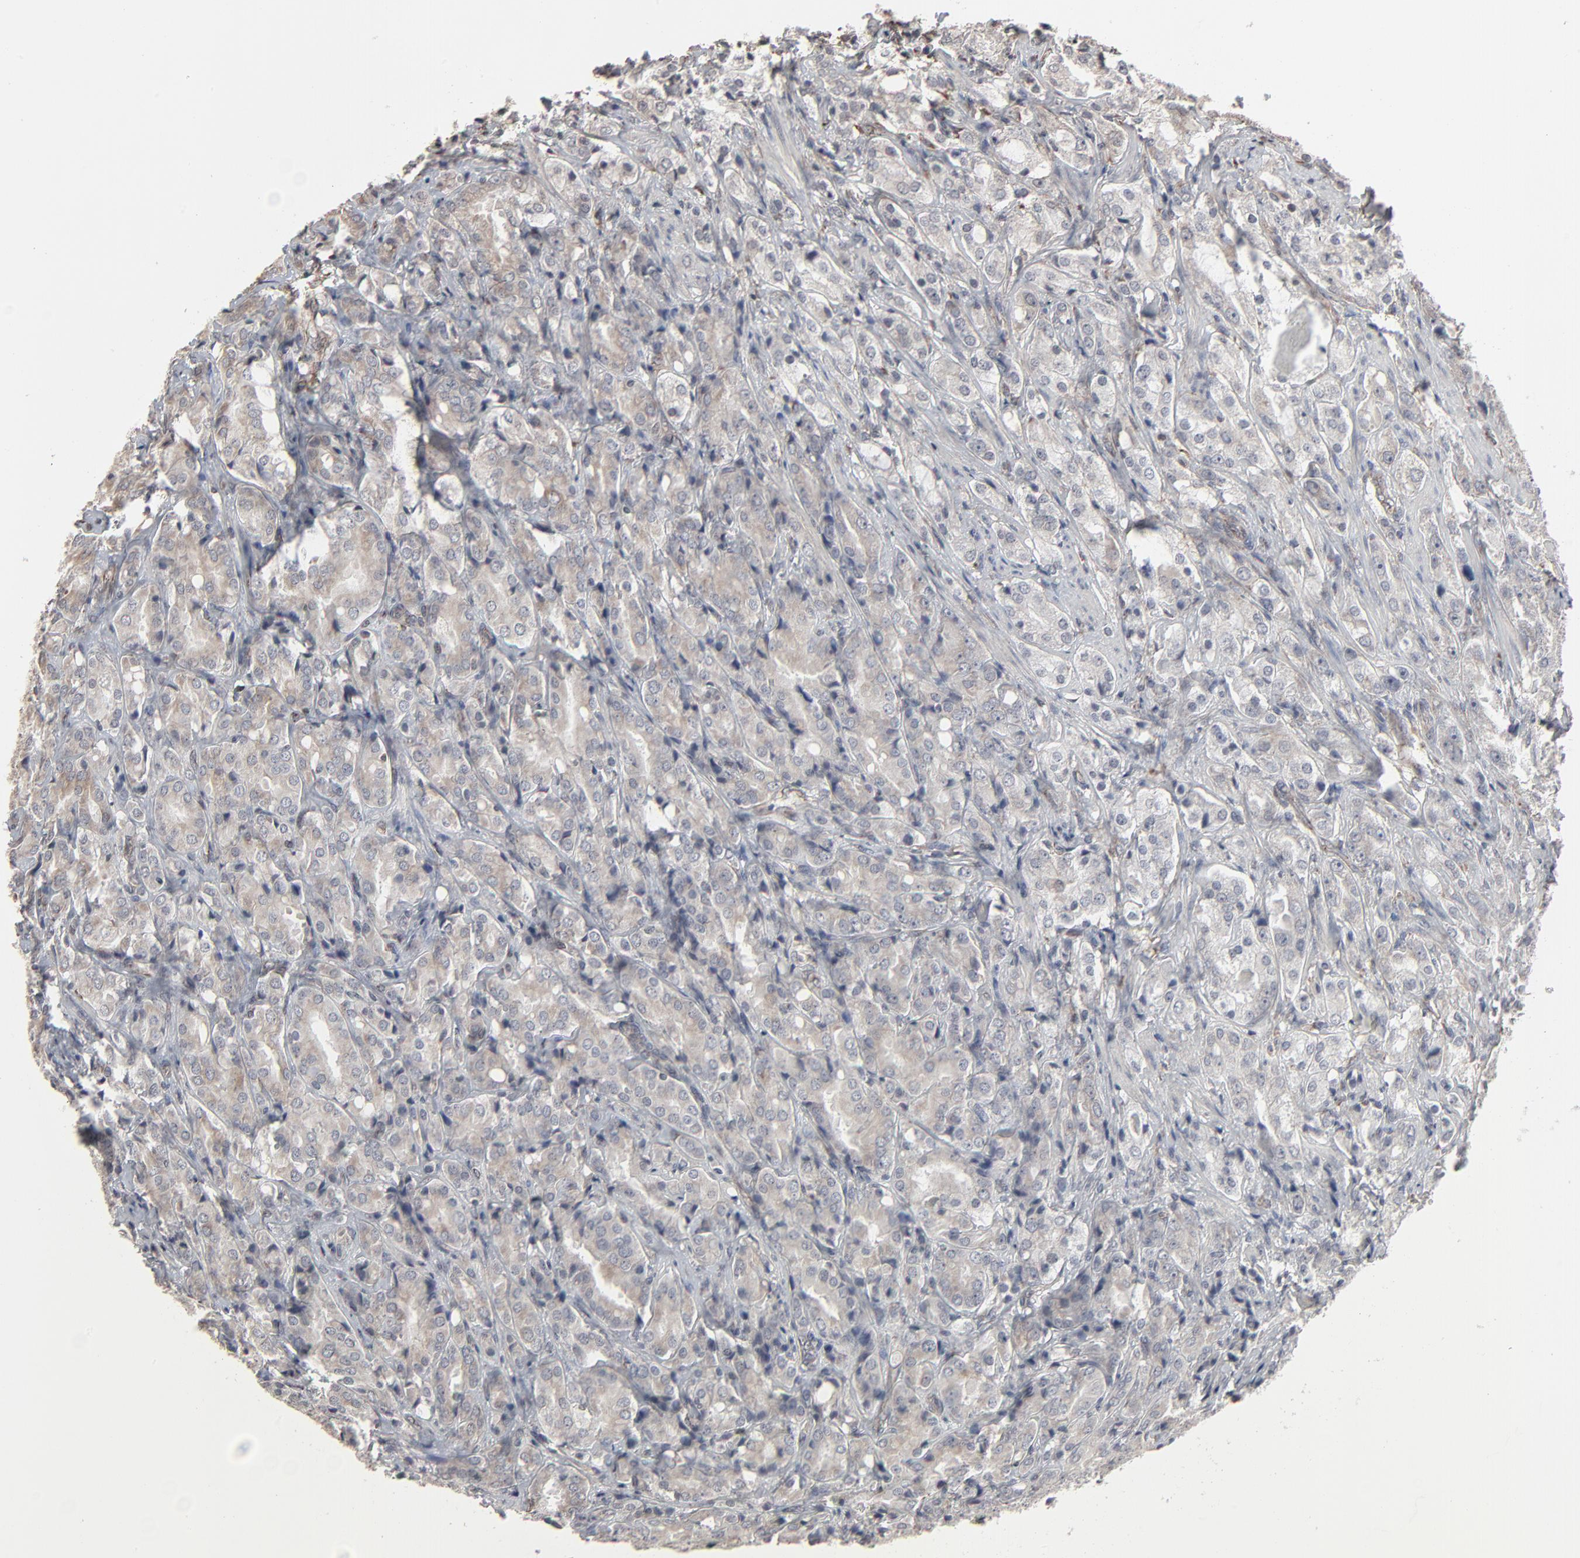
{"staining": {"intensity": "weak", "quantity": ">75%", "location": "cytoplasmic/membranous"}, "tissue": "prostate cancer", "cell_type": "Tumor cells", "image_type": "cancer", "snomed": [{"axis": "morphology", "description": "Adenocarcinoma, High grade"}, {"axis": "topography", "description": "Prostate"}], "caption": "Tumor cells reveal low levels of weak cytoplasmic/membranous expression in approximately >75% of cells in adenocarcinoma (high-grade) (prostate). Nuclei are stained in blue.", "gene": "CTNND1", "patient": {"sex": "male", "age": 68}}